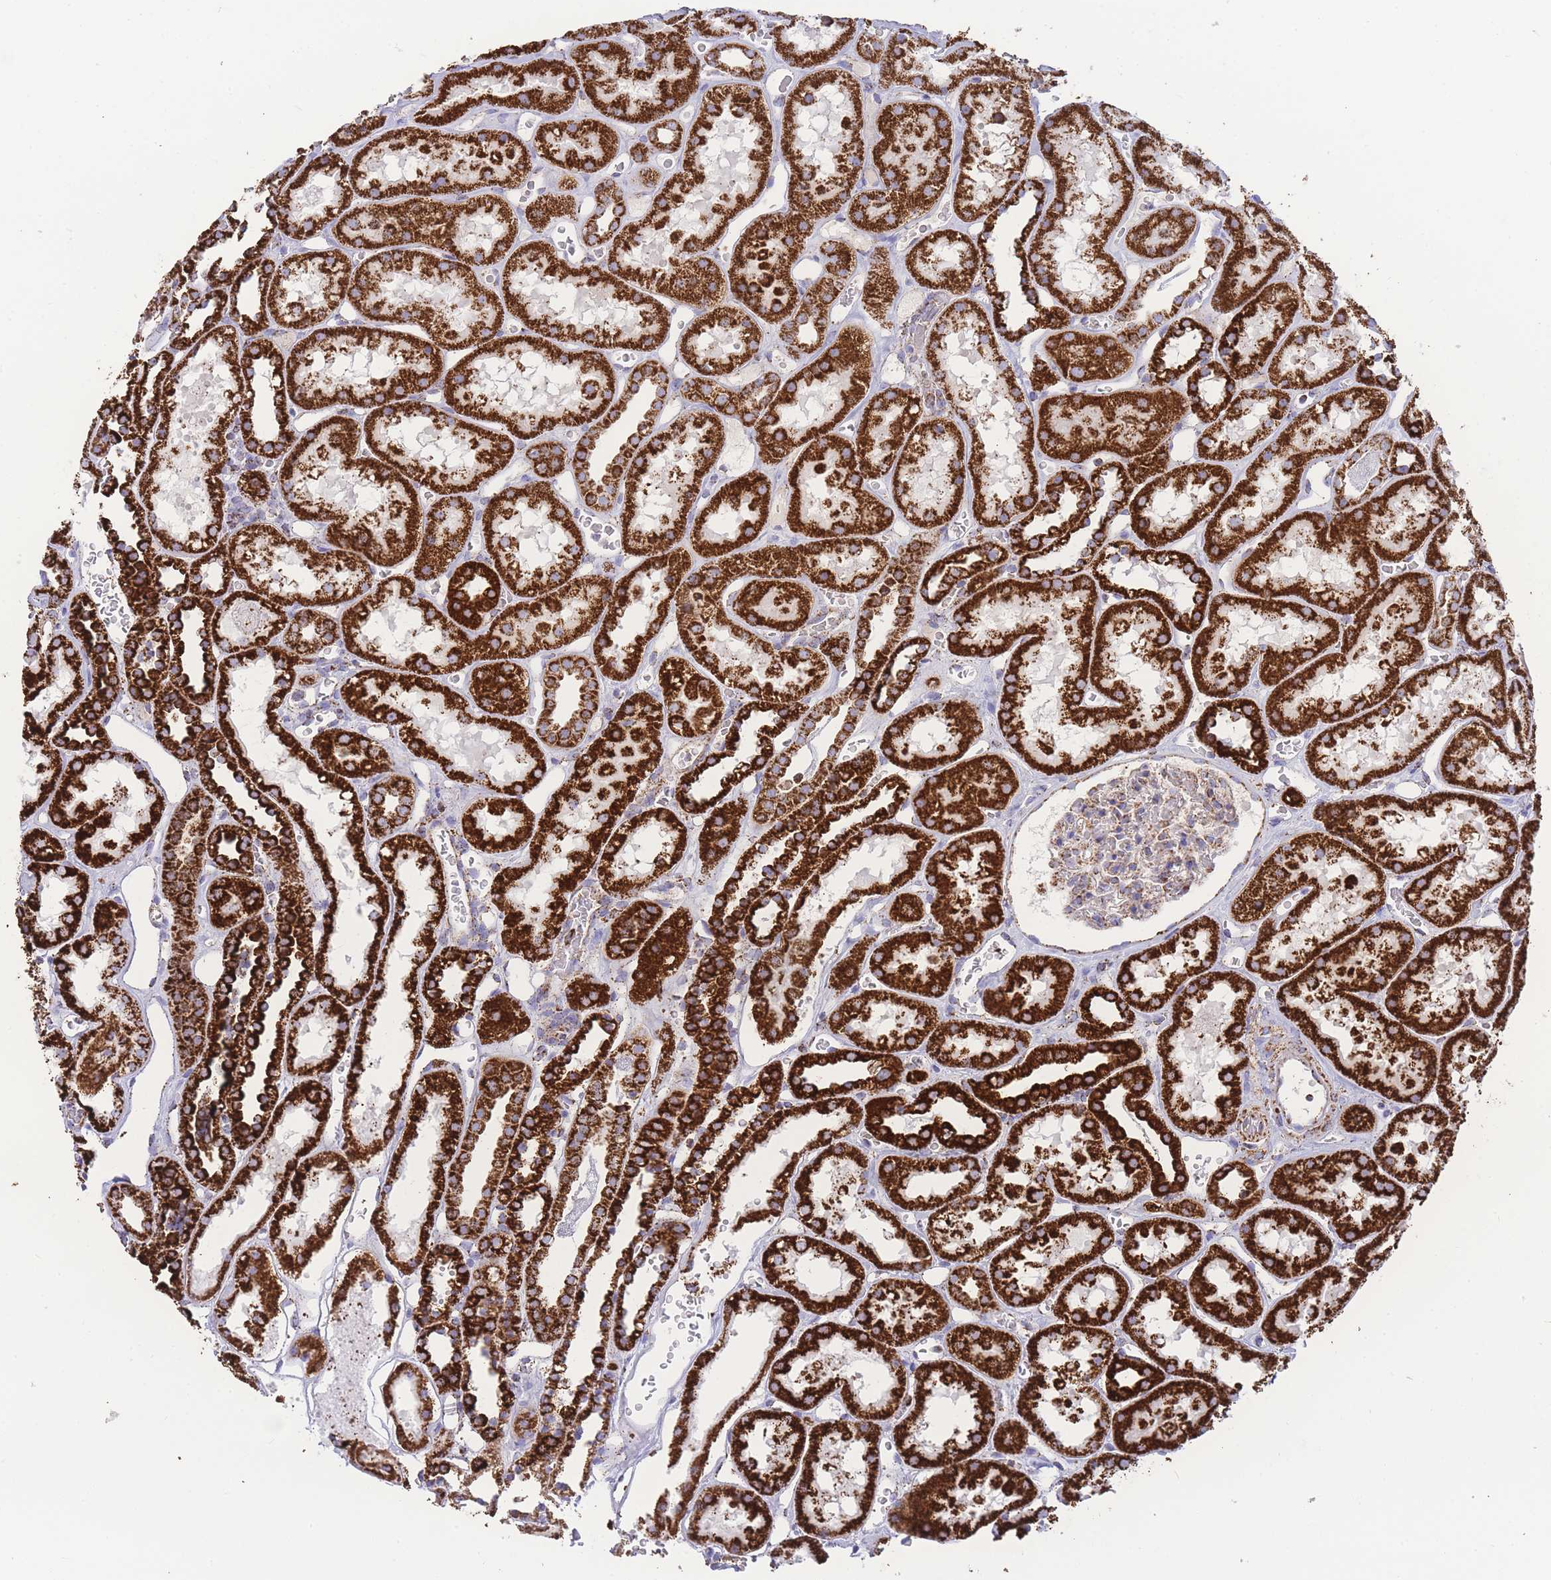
{"staining": {"intensity": "moderate", "quantity": ">75%", "location": "cytoplasmic/membranous"}, "tissue": "kidney", "cell_type": "Cells in glomeruli", "image_type": "normal", "snomed": [{"axis": "morphology", "description": "Normal tissue, NOS"}, {"axis": "topography", "description": "Kidney"}], "caption": "Brown immunohistochemical staining in normal human kidney reveals moderate cytoplasmic/membranous positivity in approximately >75% of cells in glomeruli.", "gene": "GSTM1", "patient": {"sex": "female", "age": 41}}